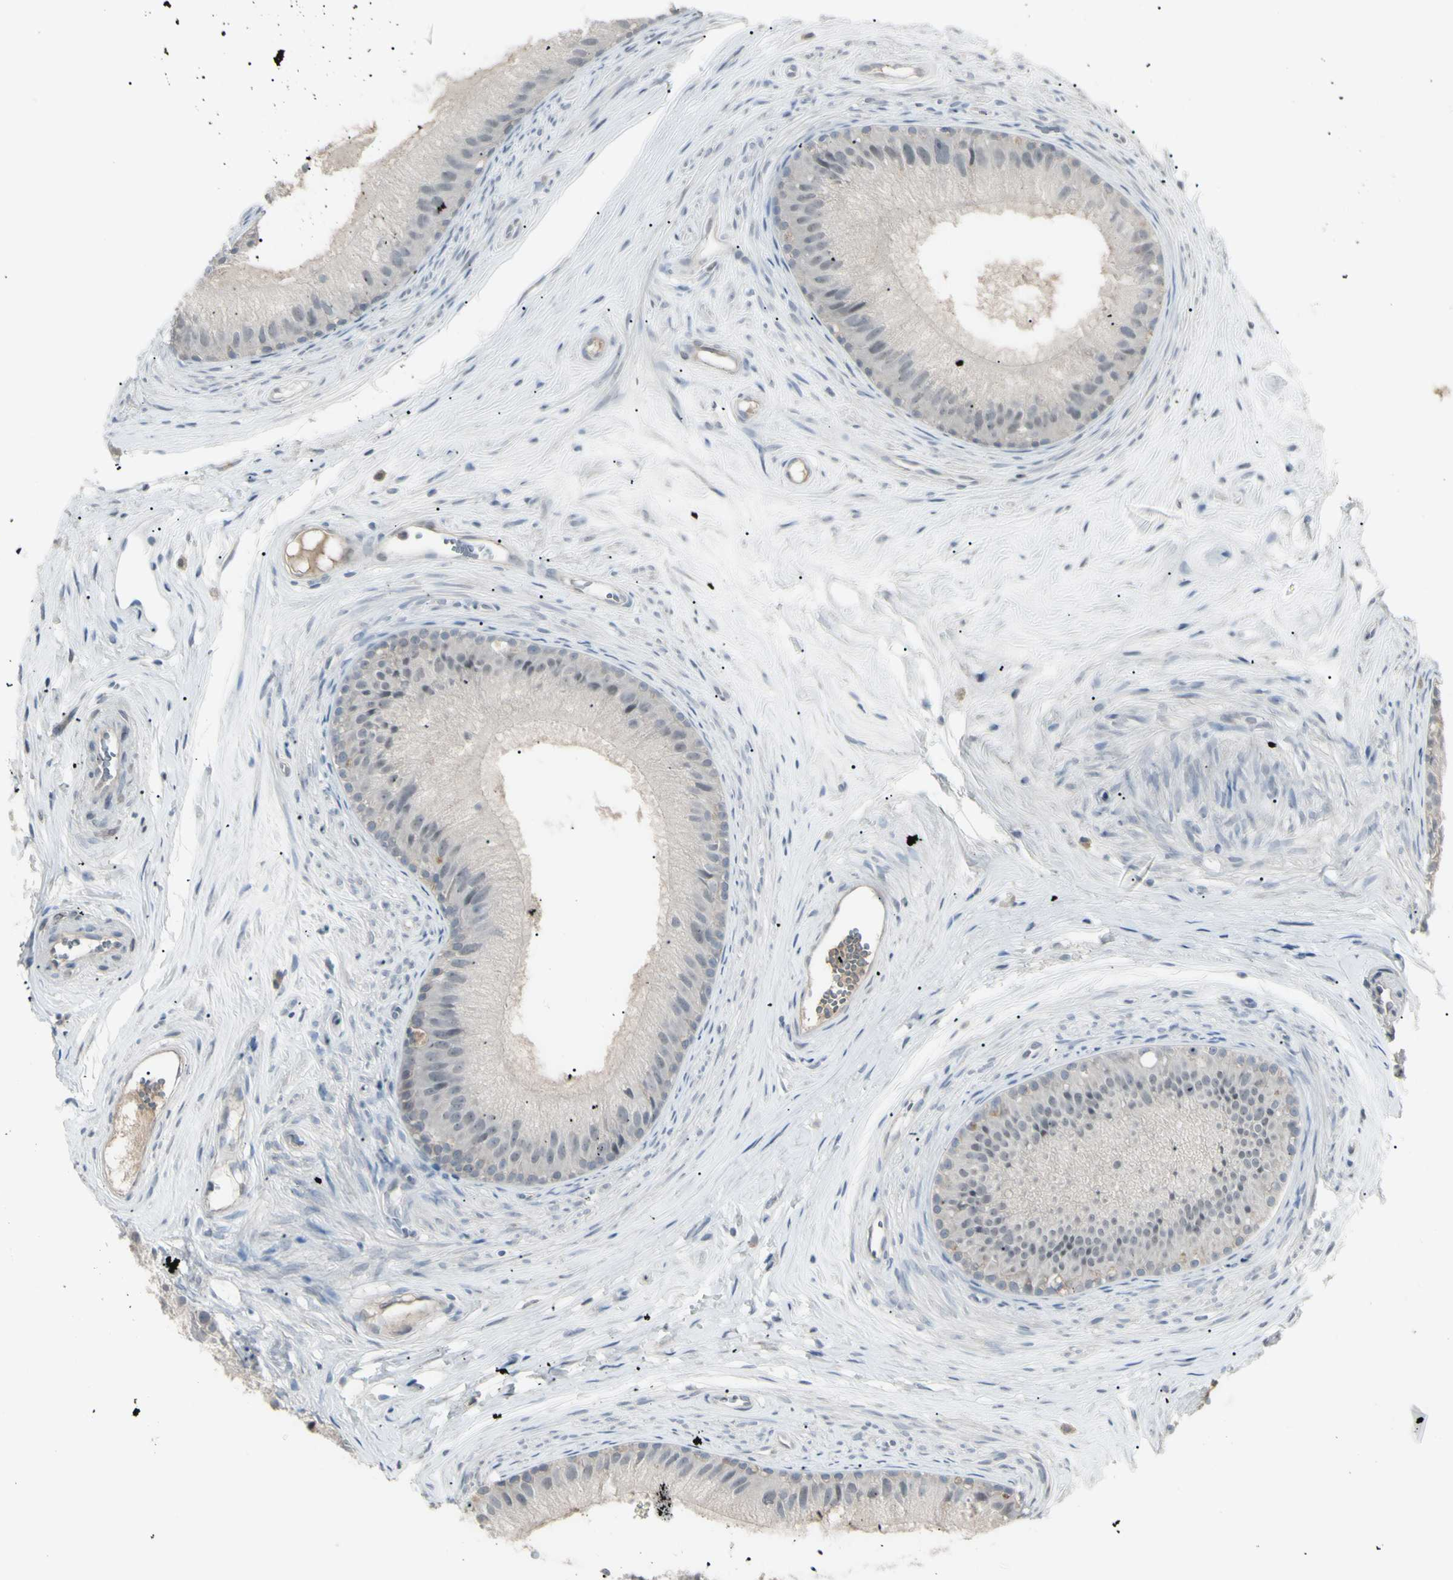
{"staining": {"intensity": "weak", "quantity": ">75%", "location": "cytoplasmic/membranous"}, "tissue": "epididymis", "cell_type": "Glandular cells", "image_type": "normal", "snomed": [{"axis": "morphology", "description": "Normal tissue, NOS"}, {"axis": "topography", "description": "Epididymis"}], "caption": "Immunohistochemical staining of unremarkable human epididymis exhibits >75% levels of weak cytoplasmic/membranous protein positivity in approximately >75% of glandular cells.", "gene": "PIAS4", "patient": {"sex": "male", "age": 56}}